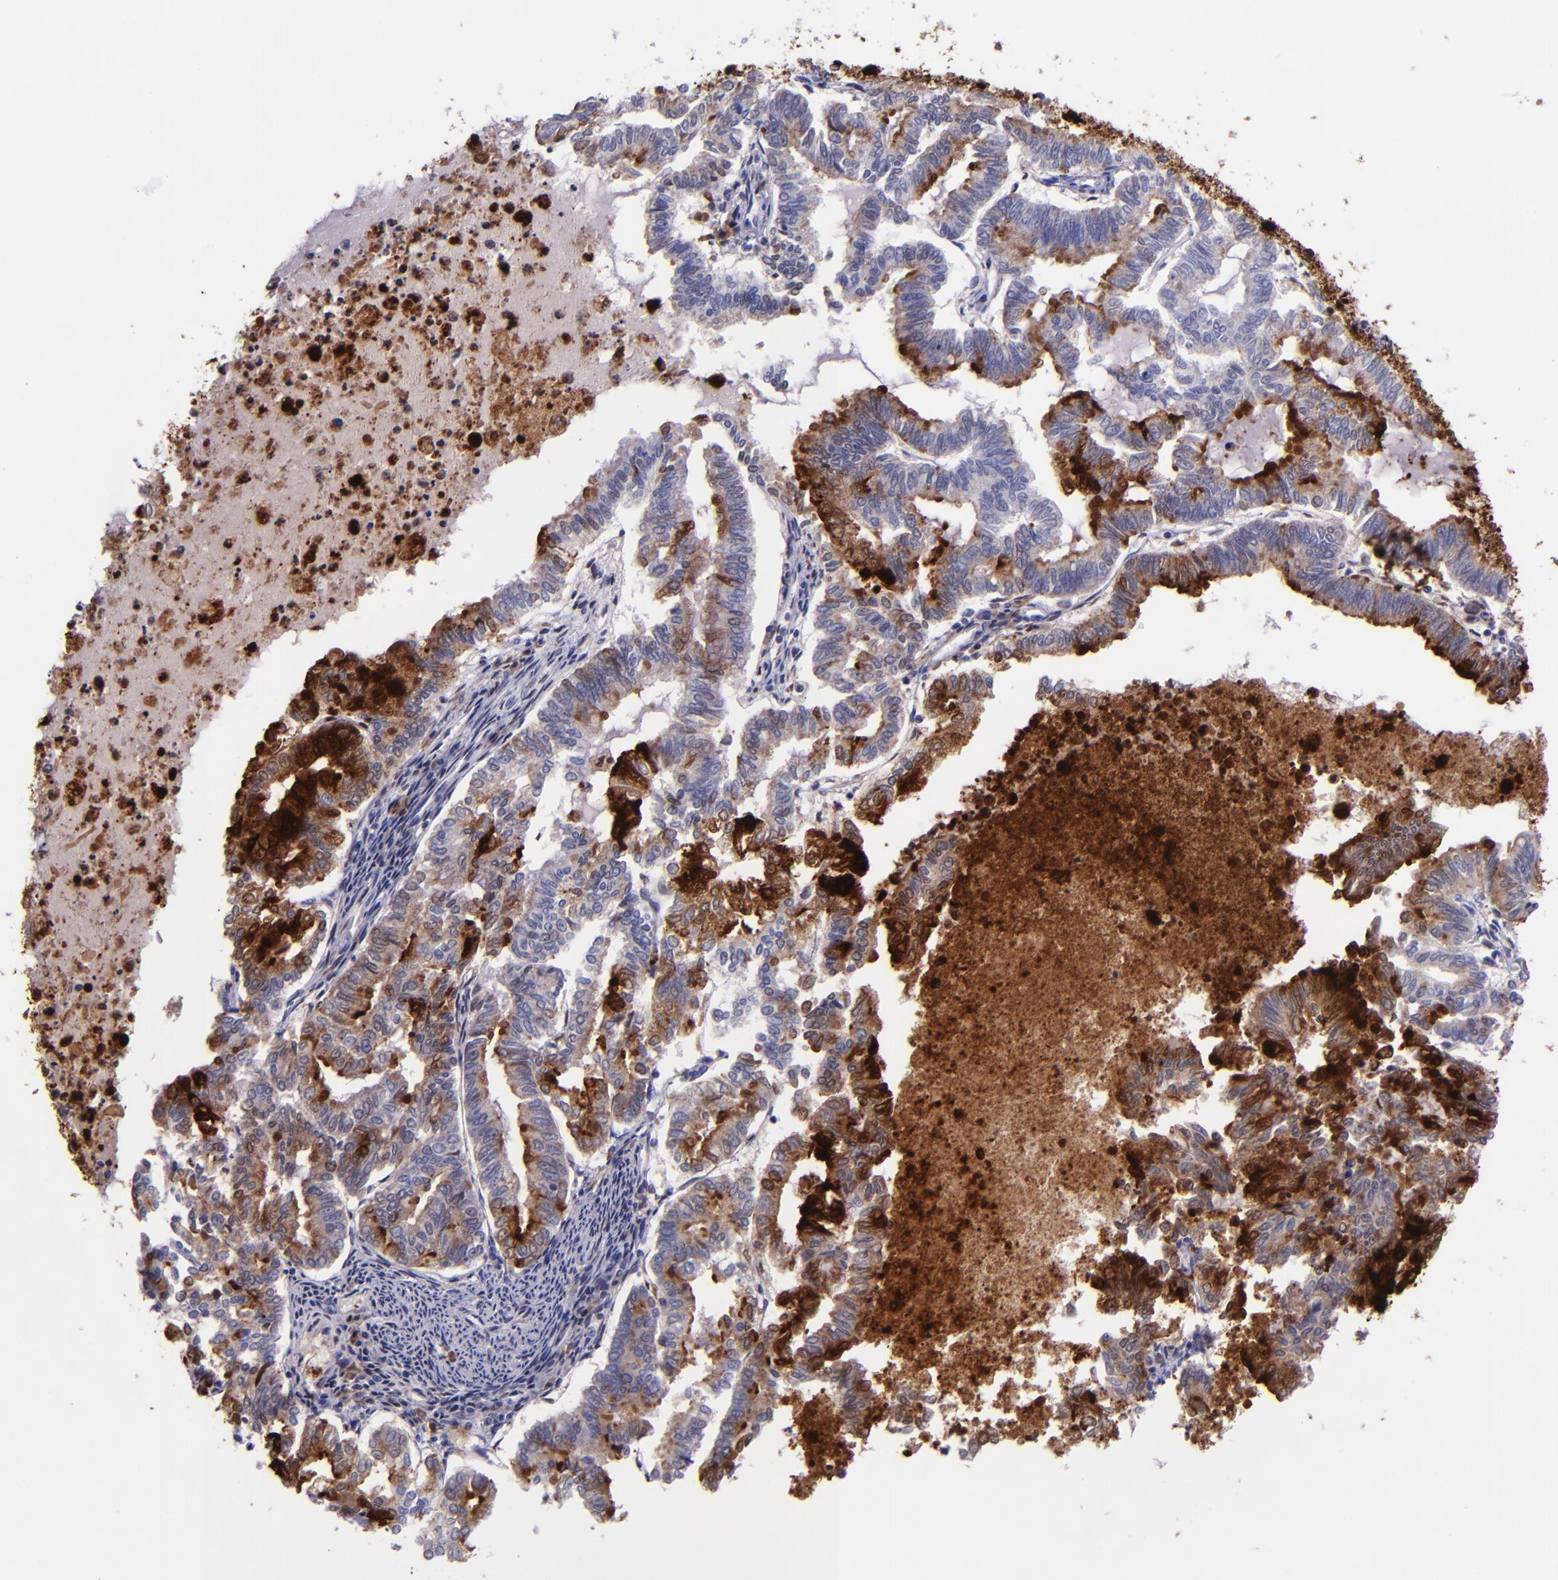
{"staining": {"intensity": "strong", "quantity": "<25%", "location": "cytoplasmic/membranous"}, "tissue": "endometrial cancer", "cell_type": "Tumor cells", "image_type": "cancer", "snomed": [{"axis": "morphology", "description": "Adenocarcinoma, NOS"}, {"axis": "topography", "description": "Endometrium"}], "caption": "DAB (3,3'-diaminobenzidine) immunohistochemical staining of endometrial cancer (adenocarcinoma) demonstrates strong cytoplasmic/membranous protein expression in about <25% of tumor cells.", "gene": "SLPI", "patient": {"sex": "female", "age": 79}}